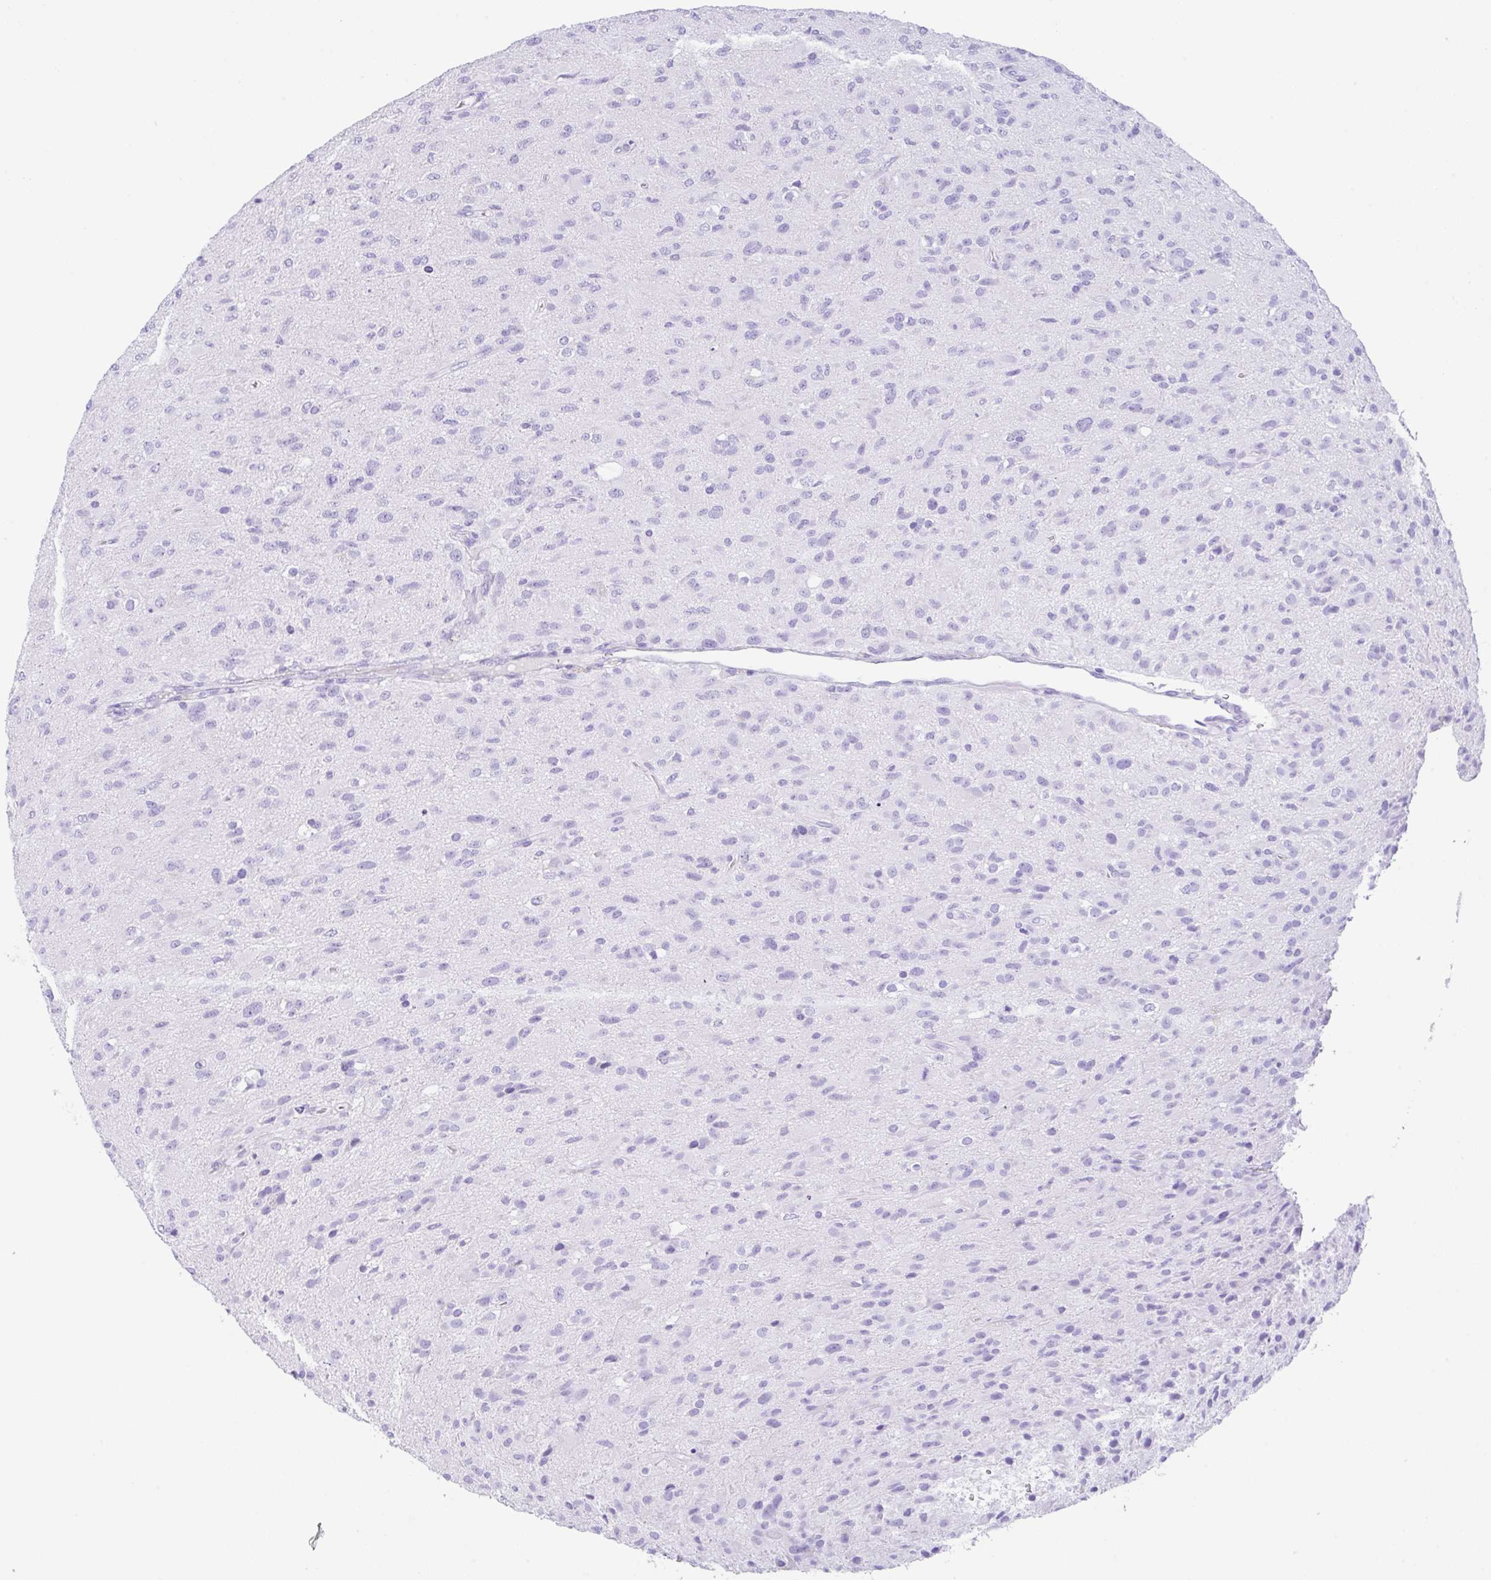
{"staining": {"intensity": "negative", "quantity": "none", "location": "none"}, "tissue": "glioma", "cell_type": "Tumor cells", "image_type": "cancer", "snomed": [{"axis": "morphology", "description": "Glioma, malignant, Low grade"}, {"axis": "topography", "description": "Brain"}], "caption": "There is no significant positivity in tumor cells of malignant low-grade glioma.", "gene": "CPA1", "patient": {"sex": "male", "age": 65}}